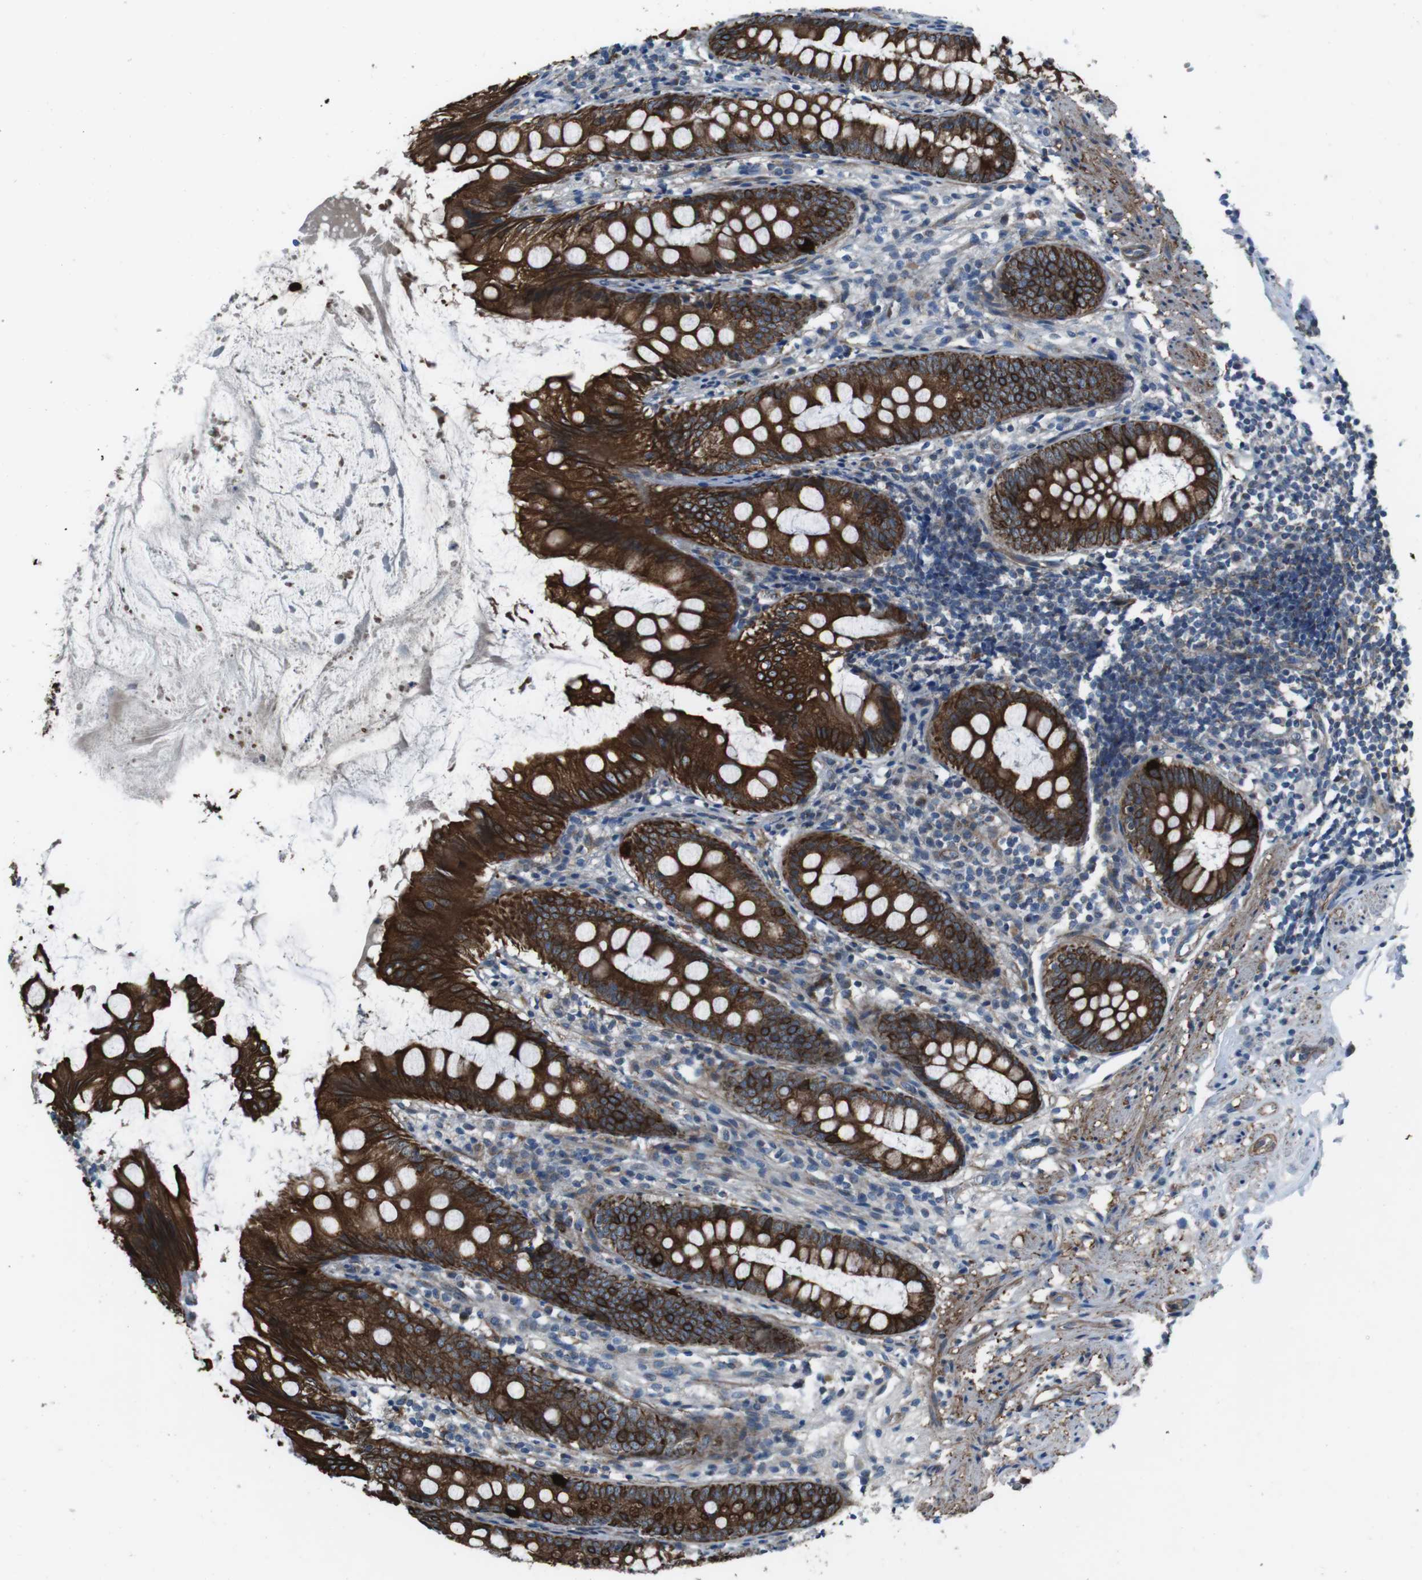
{"staining": {"intensity": "strong", "quantity": ">75%", "location": "cytoplasmic/membranous"}, "tissue": "appendix", "cell_type": "Glandular cells", "image_type": "normal", "snomed": [{"axis": "morphology", "description": "Normal tissue, NOS"}, {"axis": "topography", "description": "Appendix"}], "caption": "Human appendix stained for a protein (brown) displays strong cytoplasmic/membranous positive staining in approximately >75% of glandular cells.", "gene": "FAM174B", "patient": {"sex": "female", "age": 77}}